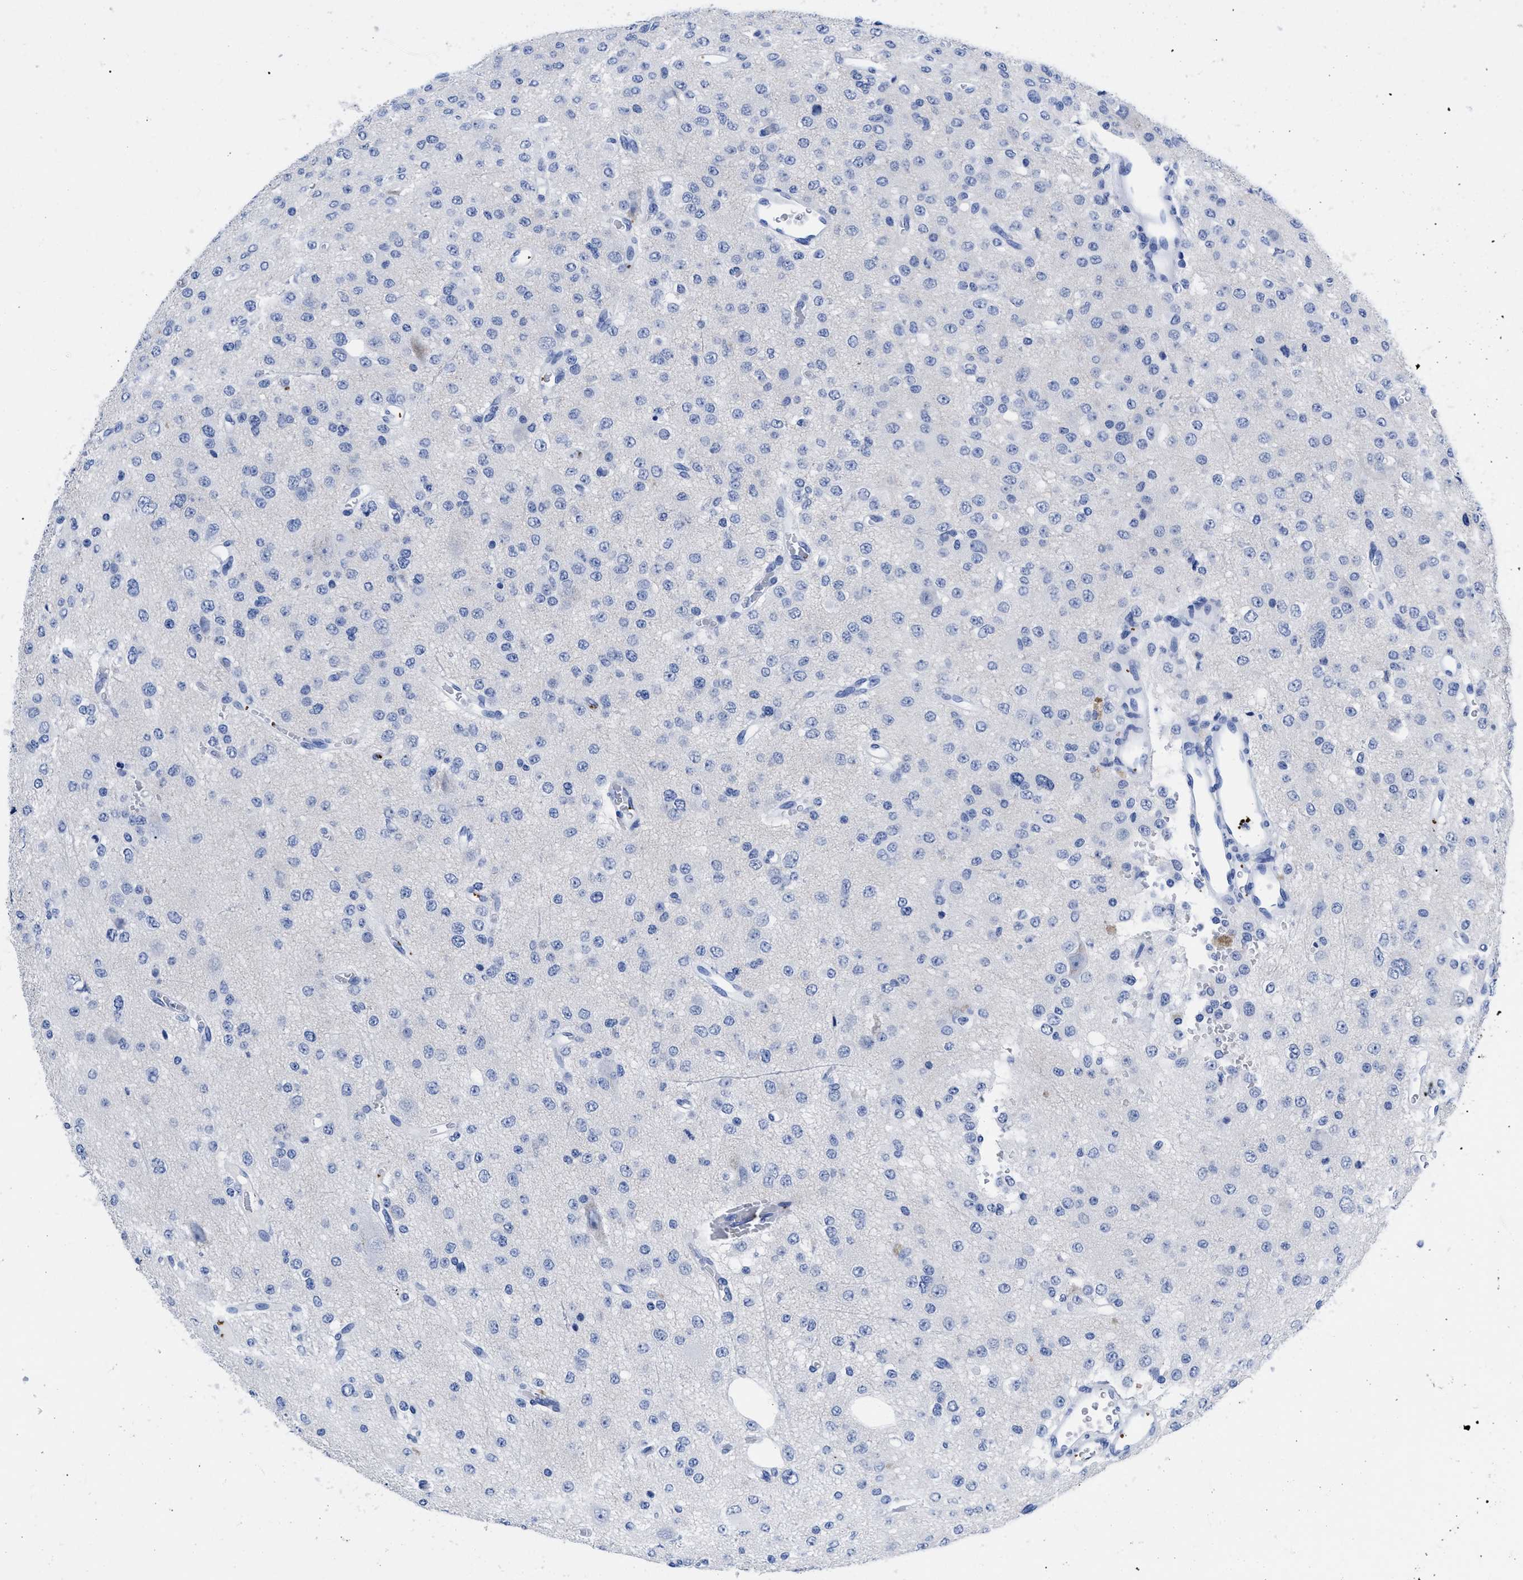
{"staining": {"intensity": "negative", "quantity": "none", "location": "none"}, "tissue": "glioma", "cell_type": "Tumor cells", "image_type": "cancer", "snomed": [{"axis": "morphology", "description": "Glioma, malignant, Low grade"}, {"axis": "topography", "description": "Brain"}], "caption": "IHC of human glioma displays no positivity in tumor cells.", "gene": "TREML1", "patient": {"sex": "male", "age": 38}}